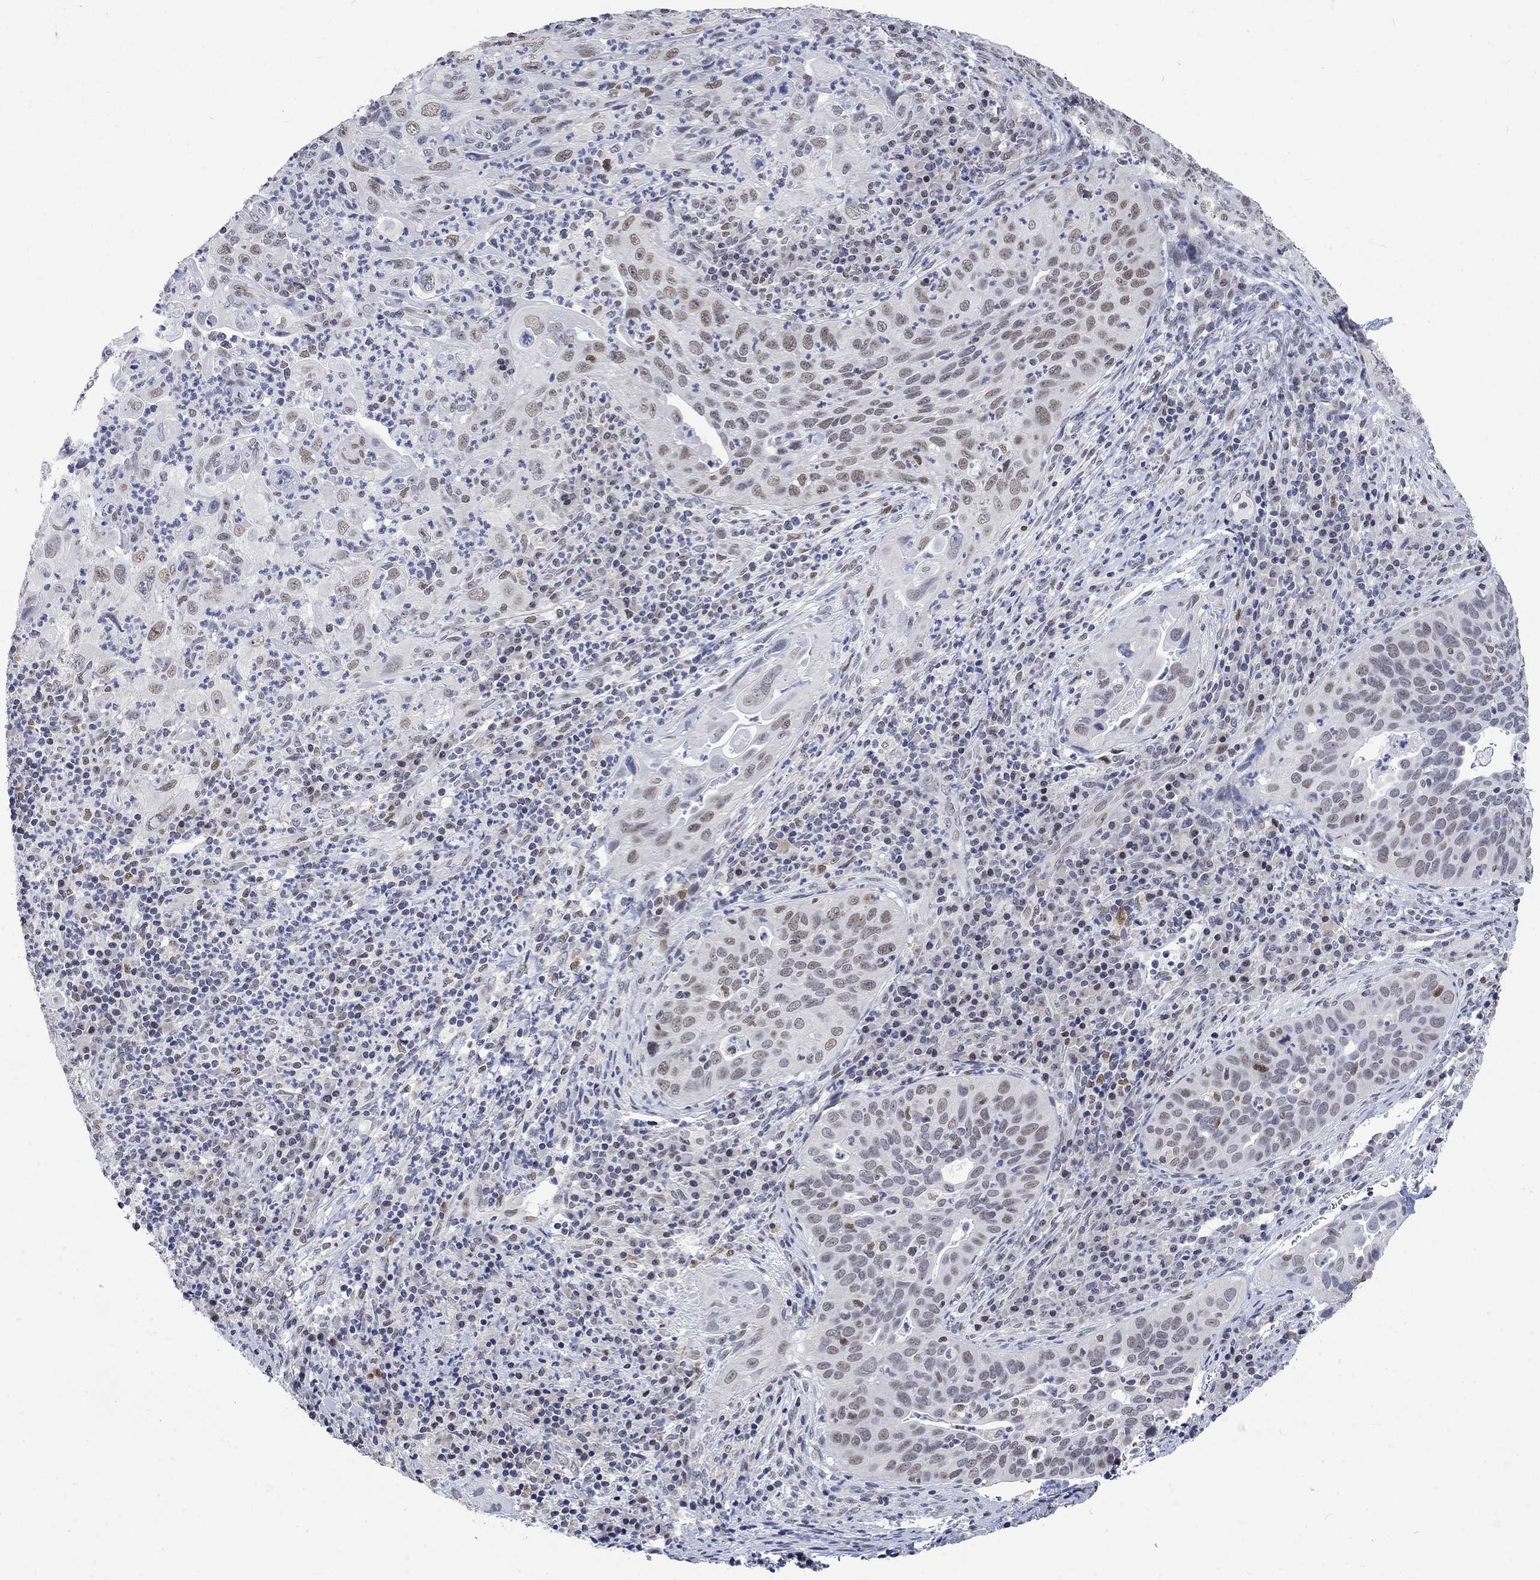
{"staining": {"intensity": "weak", "quantity": "<25%", "location": "nuclear"}, "tissue": "cervical cancer", "cell_type": "Tumor cells", "image_type": "cancer", "snomed": [{"axis": "morphology", "description": "Squamous cell carcinoma, NOS"}, {"axis": "topography", "description": "Cervix"}], "caption": "The histopathology image displays no significant staining in tumor cells of cervical cancer.", "gene": "HCFC1", "patient": {"sex": "female", "age": 26}}